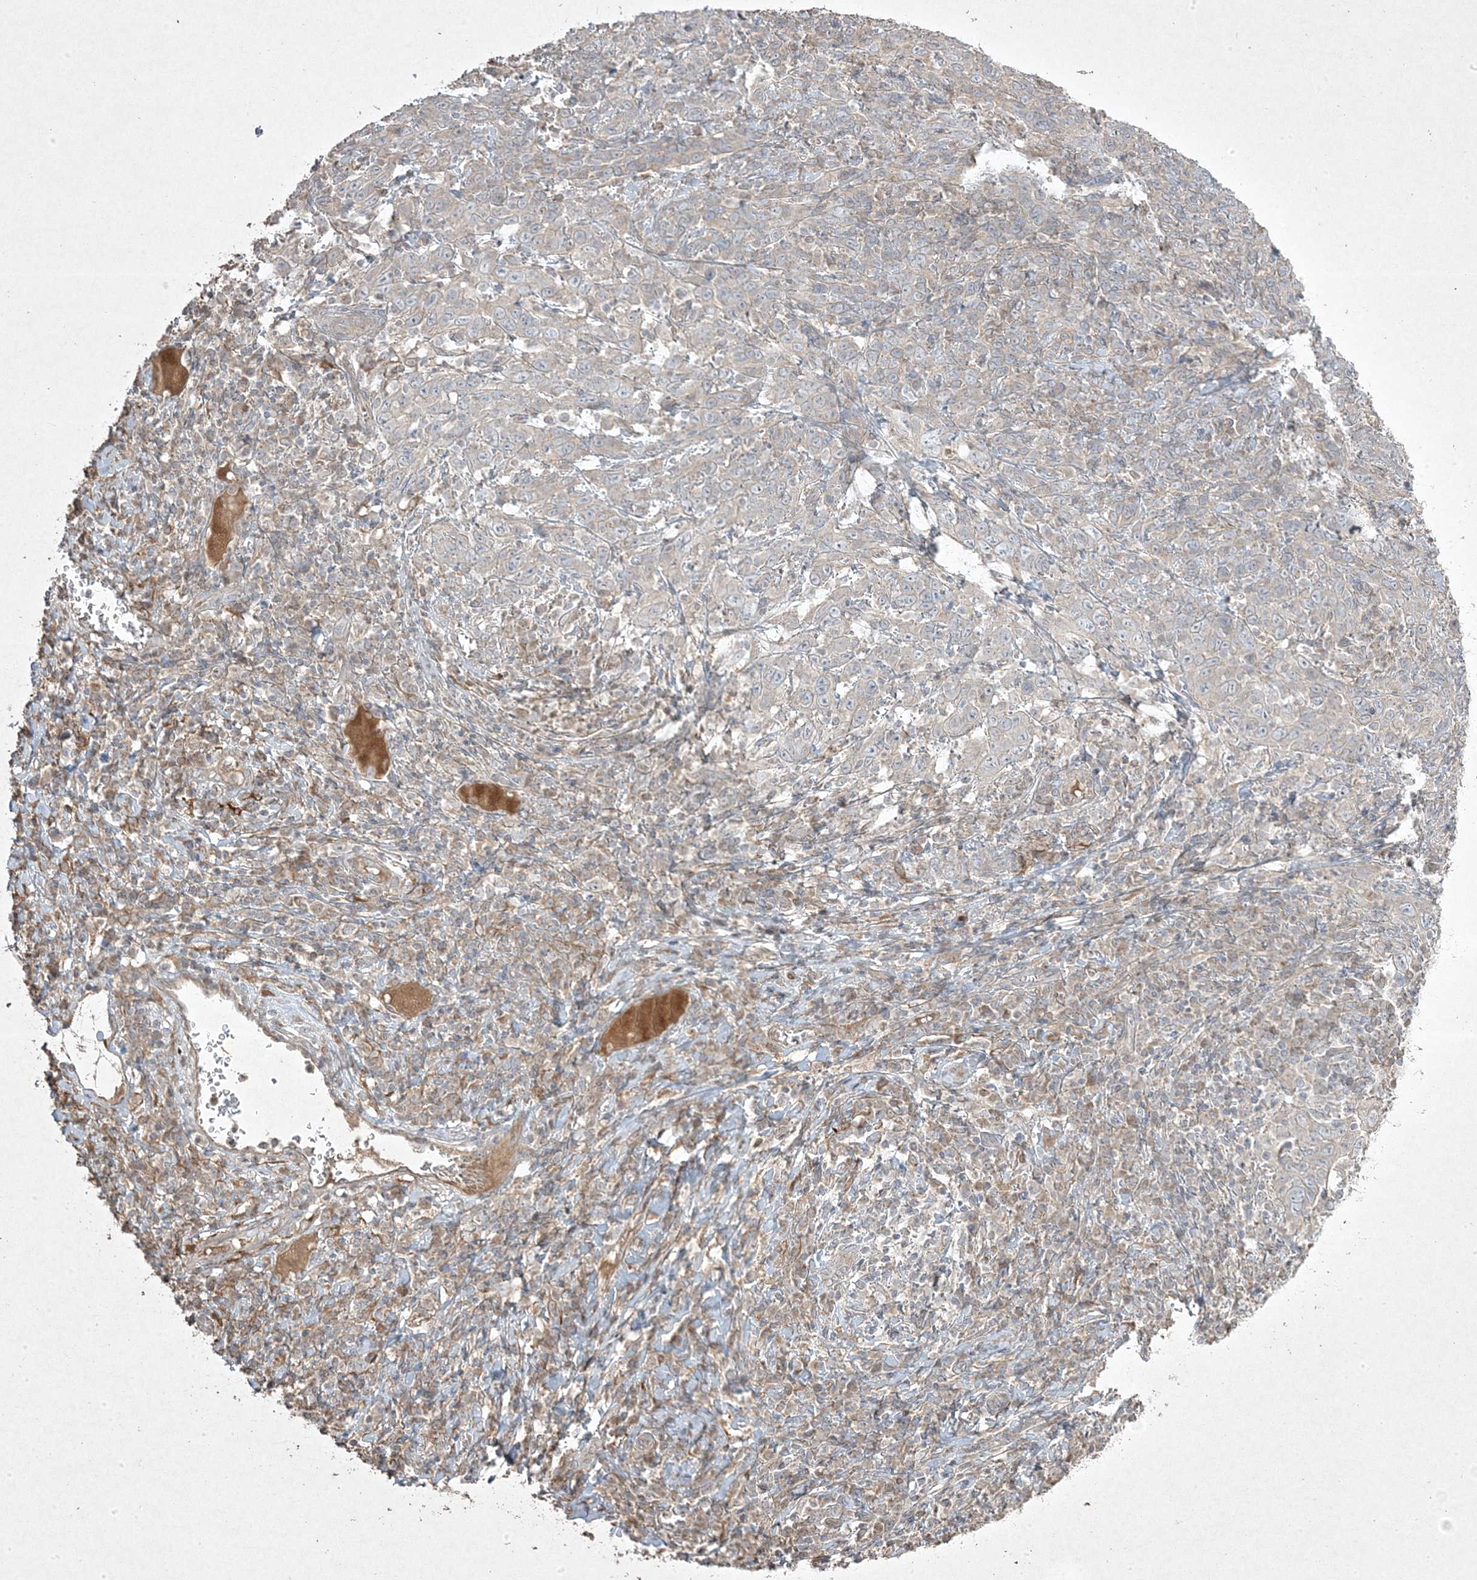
{"staining": {"intensity": "weak", "quantity": "<25%", "location": "cytoplasmic/membranous"}, "tissue": "cervical cancer", "cell_type": "Tumor cells", "image_type": "cancer", "snomed": [{"axis": "morphology", "description": "Squamous cell carcinoma, NOS"}, {"axis": "topography", "description": "Cervix"}], "caption": "Cervical cancer (squamous cell carcinoma) was stained to show a protein in brown. There is no significant positivity in tumor cells.", "gene": "RGL4", "patient": {"sex": "female", "age": 46}}